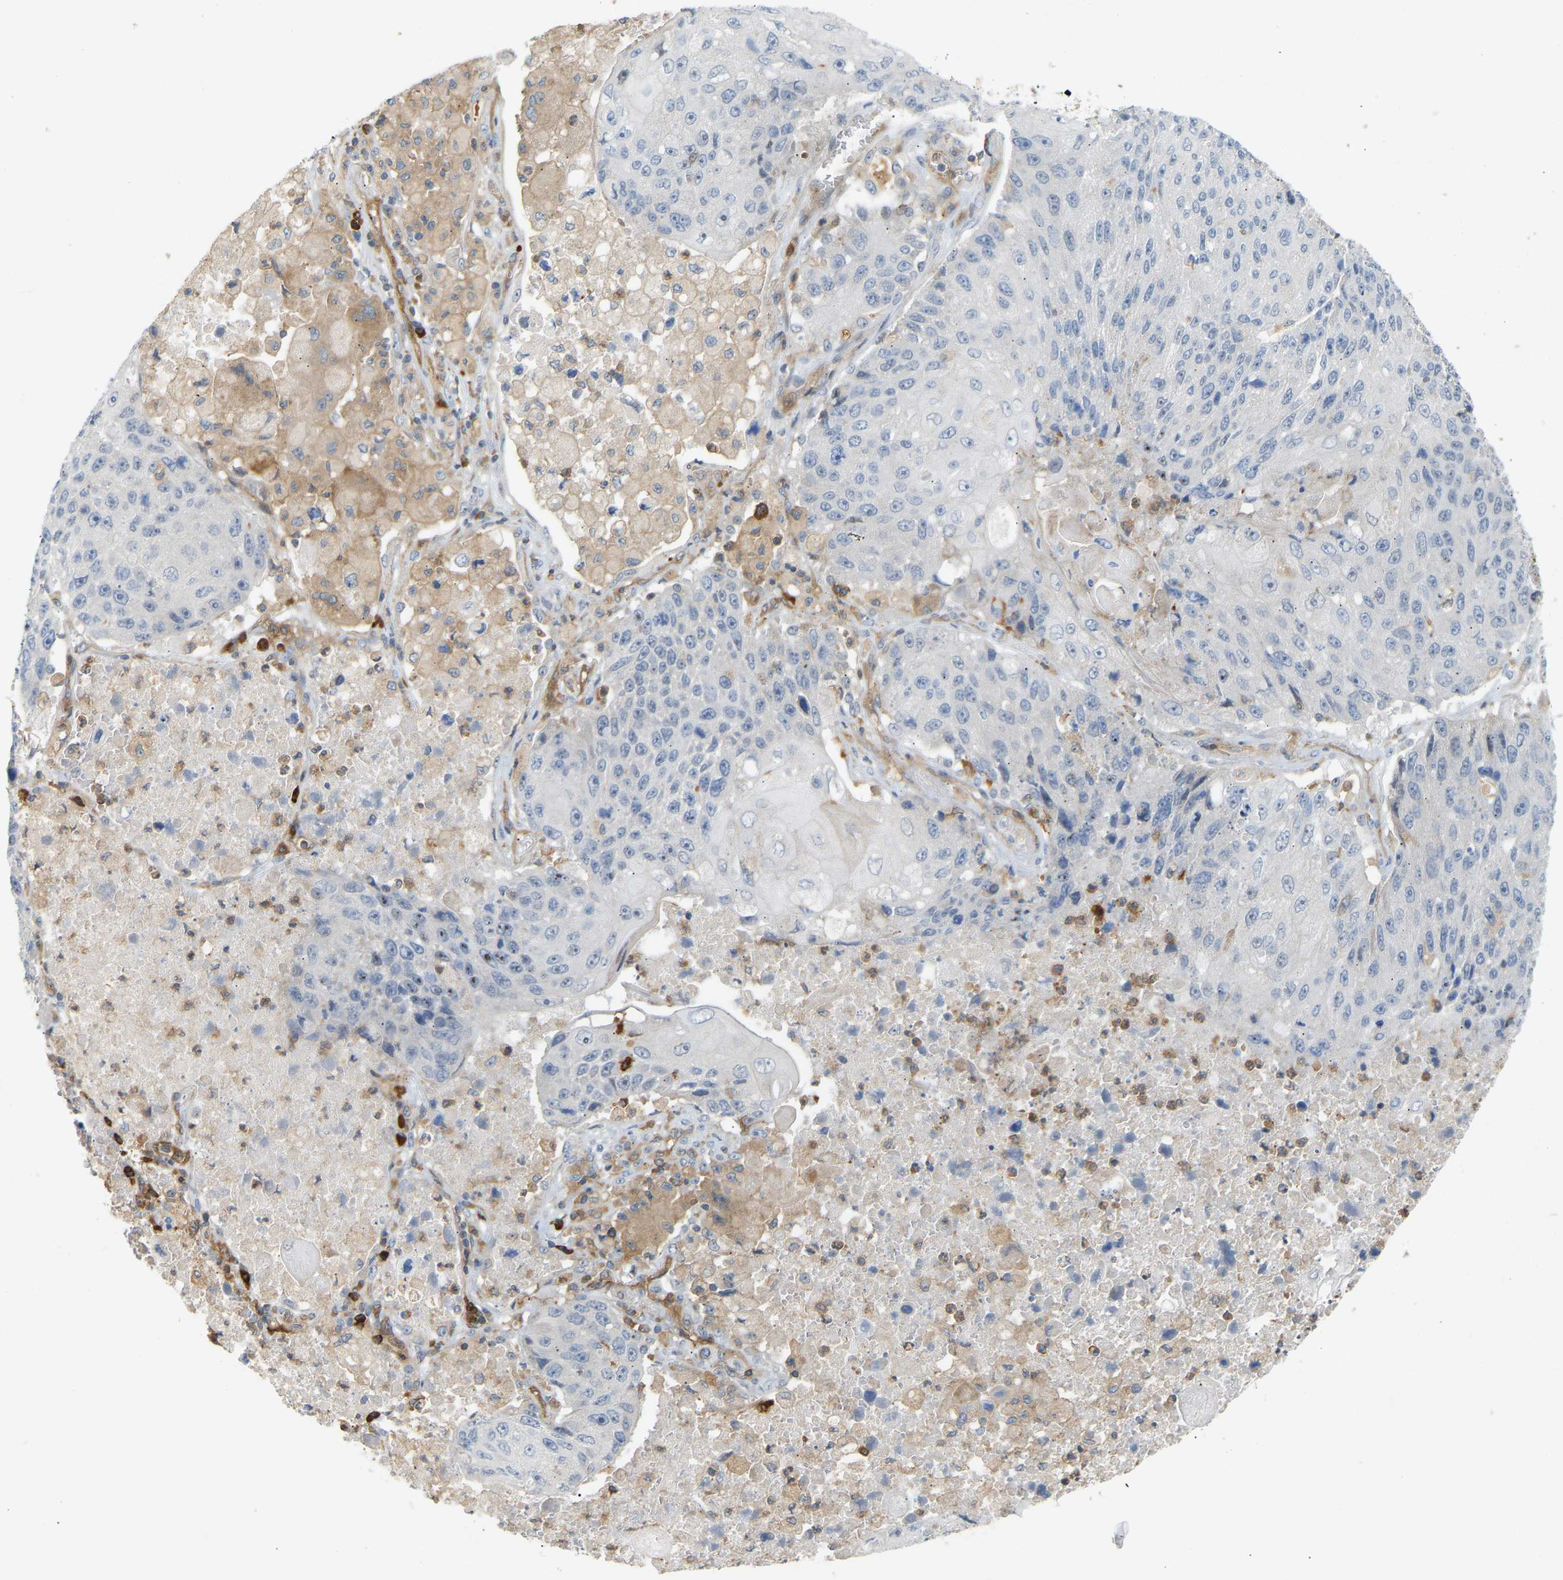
{"staining": {"intensity": "negative", "quantity": "none", "location": "none"}, "tissue": "lung cancer", "cell_type": "Tumor cells", "image_type": "cancer", "snomed": [{"axis": "morphology", "description": "Squamous cell carcinoma, NOS"}, {"axis": "topography", "description": "Lung"}], "caption": "High magnification brightfield microscopy of lung squamous cell carcinoma stained with DAB (3,3'-diaminobenzidine) (brown) and counterstained with hematoxylin (blue): tumor cells show no significant expression.", "gene": "PLCG2", "patient": {"sex": "male", "age": 61}}